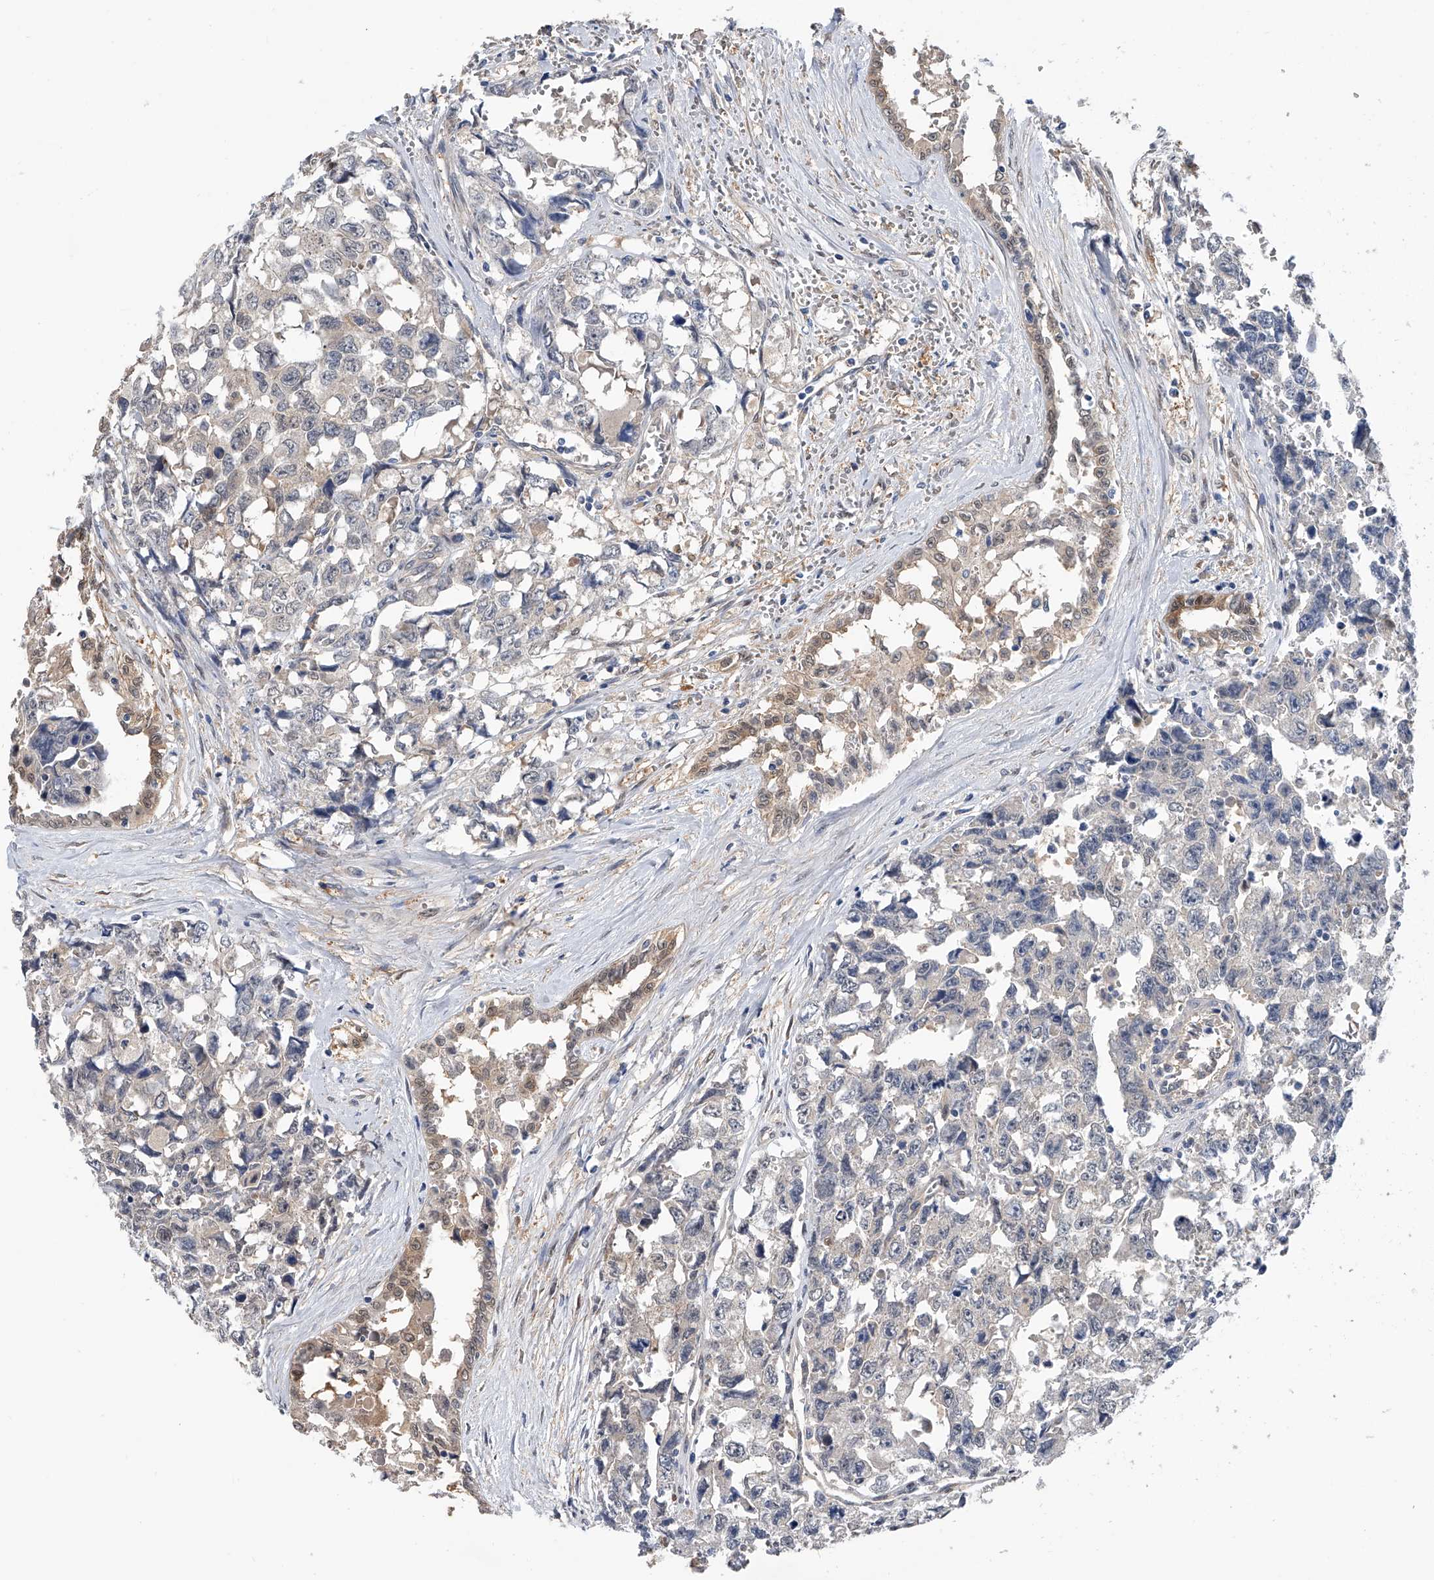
{"staining": {"intensity": "negative", "quantity": "none", "location": "none"}, "tissue": "testis cancer", "cell_type": "Tumor cells", "image_type": "cancer", "snomed": [{"axis": "morphology", "description": "Carcinoma, Embryonal, NOS"}, {"axis": "topography", "description": "Testis"}], "caption": "IHC micrograph of neoplastic tissue: human testis cancer (embryonal carcinoma) stained with DAB exhibits no significant protein expression in tumor cells.", "gene": "PGM3", "patient": {"sex": "male", "age": 31}}